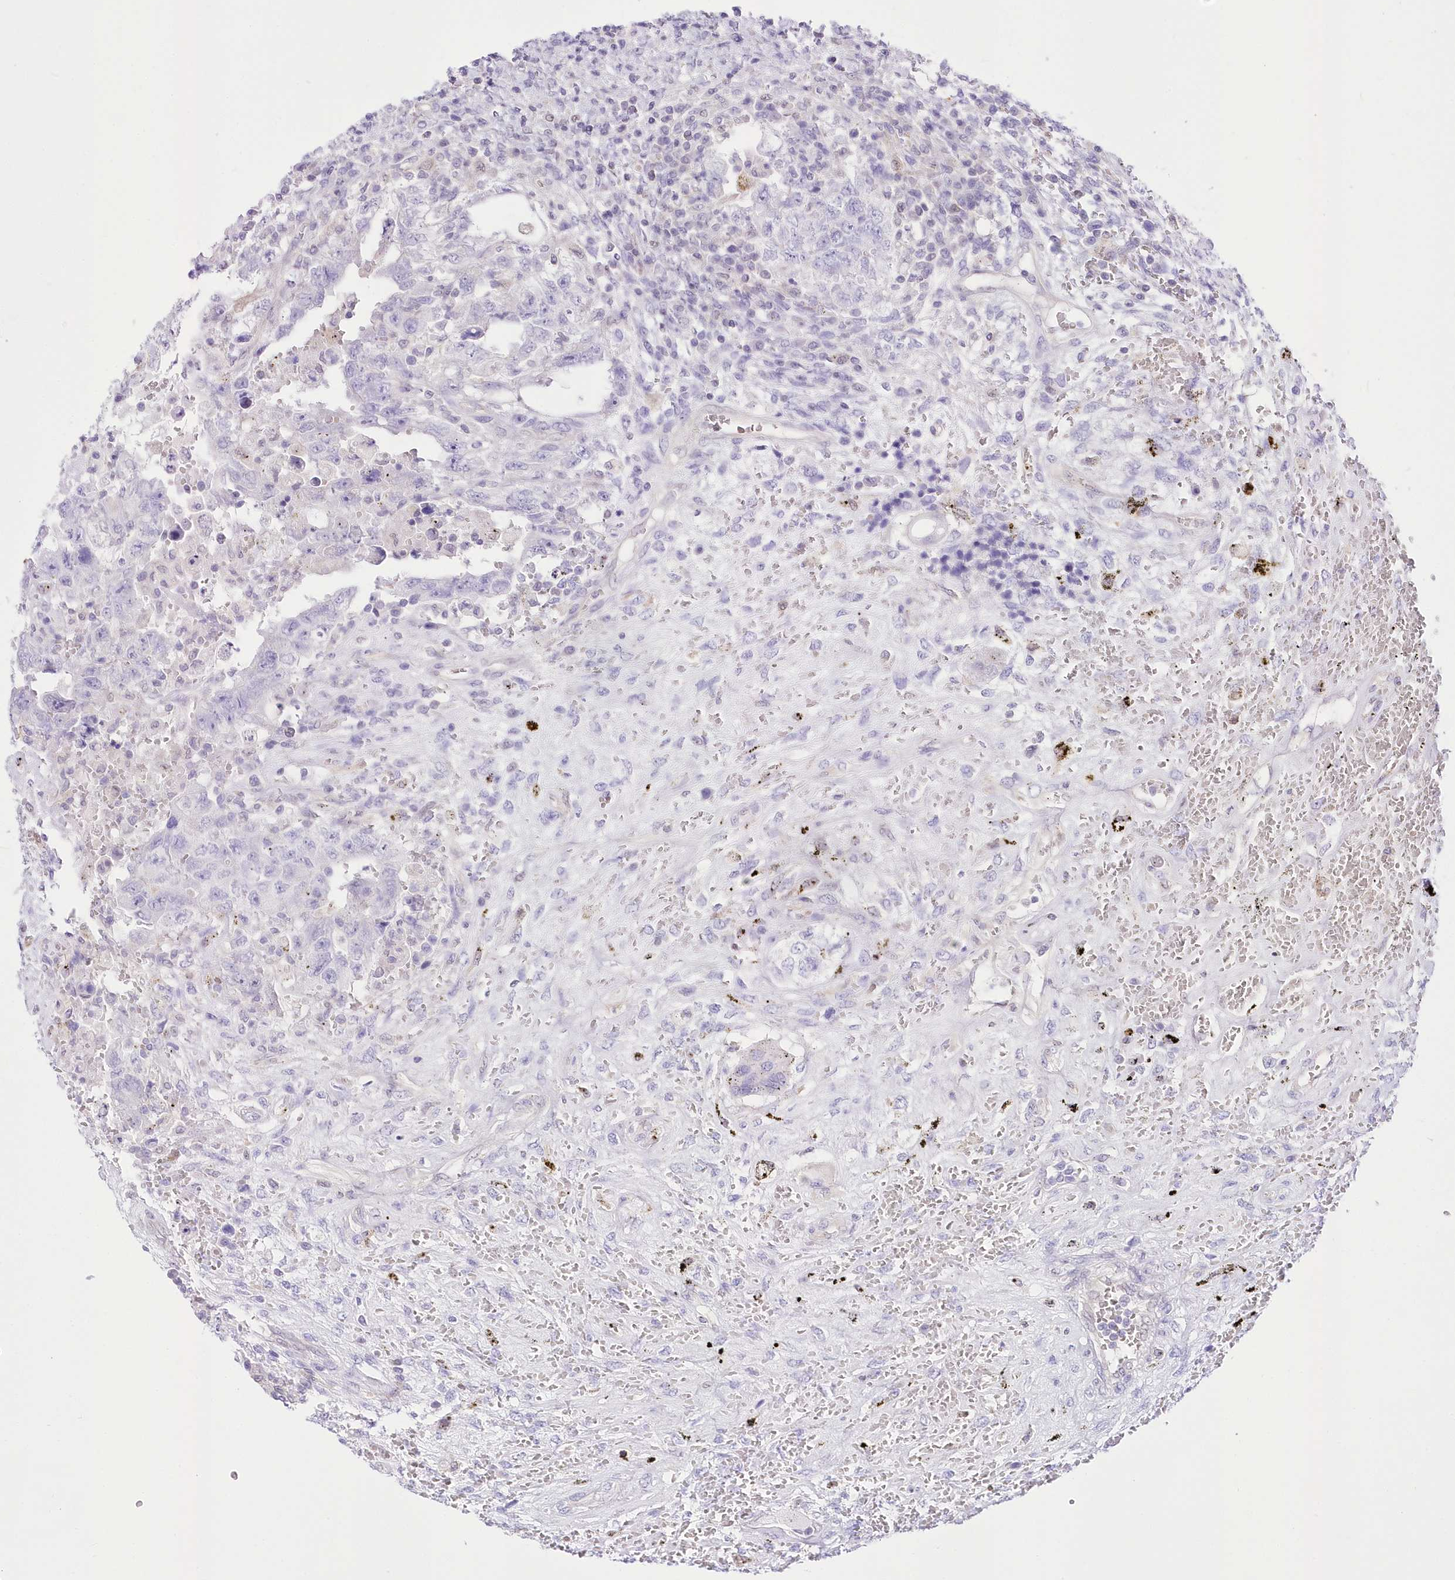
{"staining": {"intensity": "negative", "quantity": "none", "location": "none"}, "tissue": "testis cancer", "cell_type": "Tumor cells", "image_type": "cancer", "snomed": [{"axis": "morphology", "description": "Carcinoma, Embryonal, NOS"}, {"axis": "topography", "description": "Testis"}], "caption": "Photomicrograph shows no protein staining in tumor cells of testis cancer tissue.", "gene": "UBA6", "patient": {"sex": "male", "age": 26}}